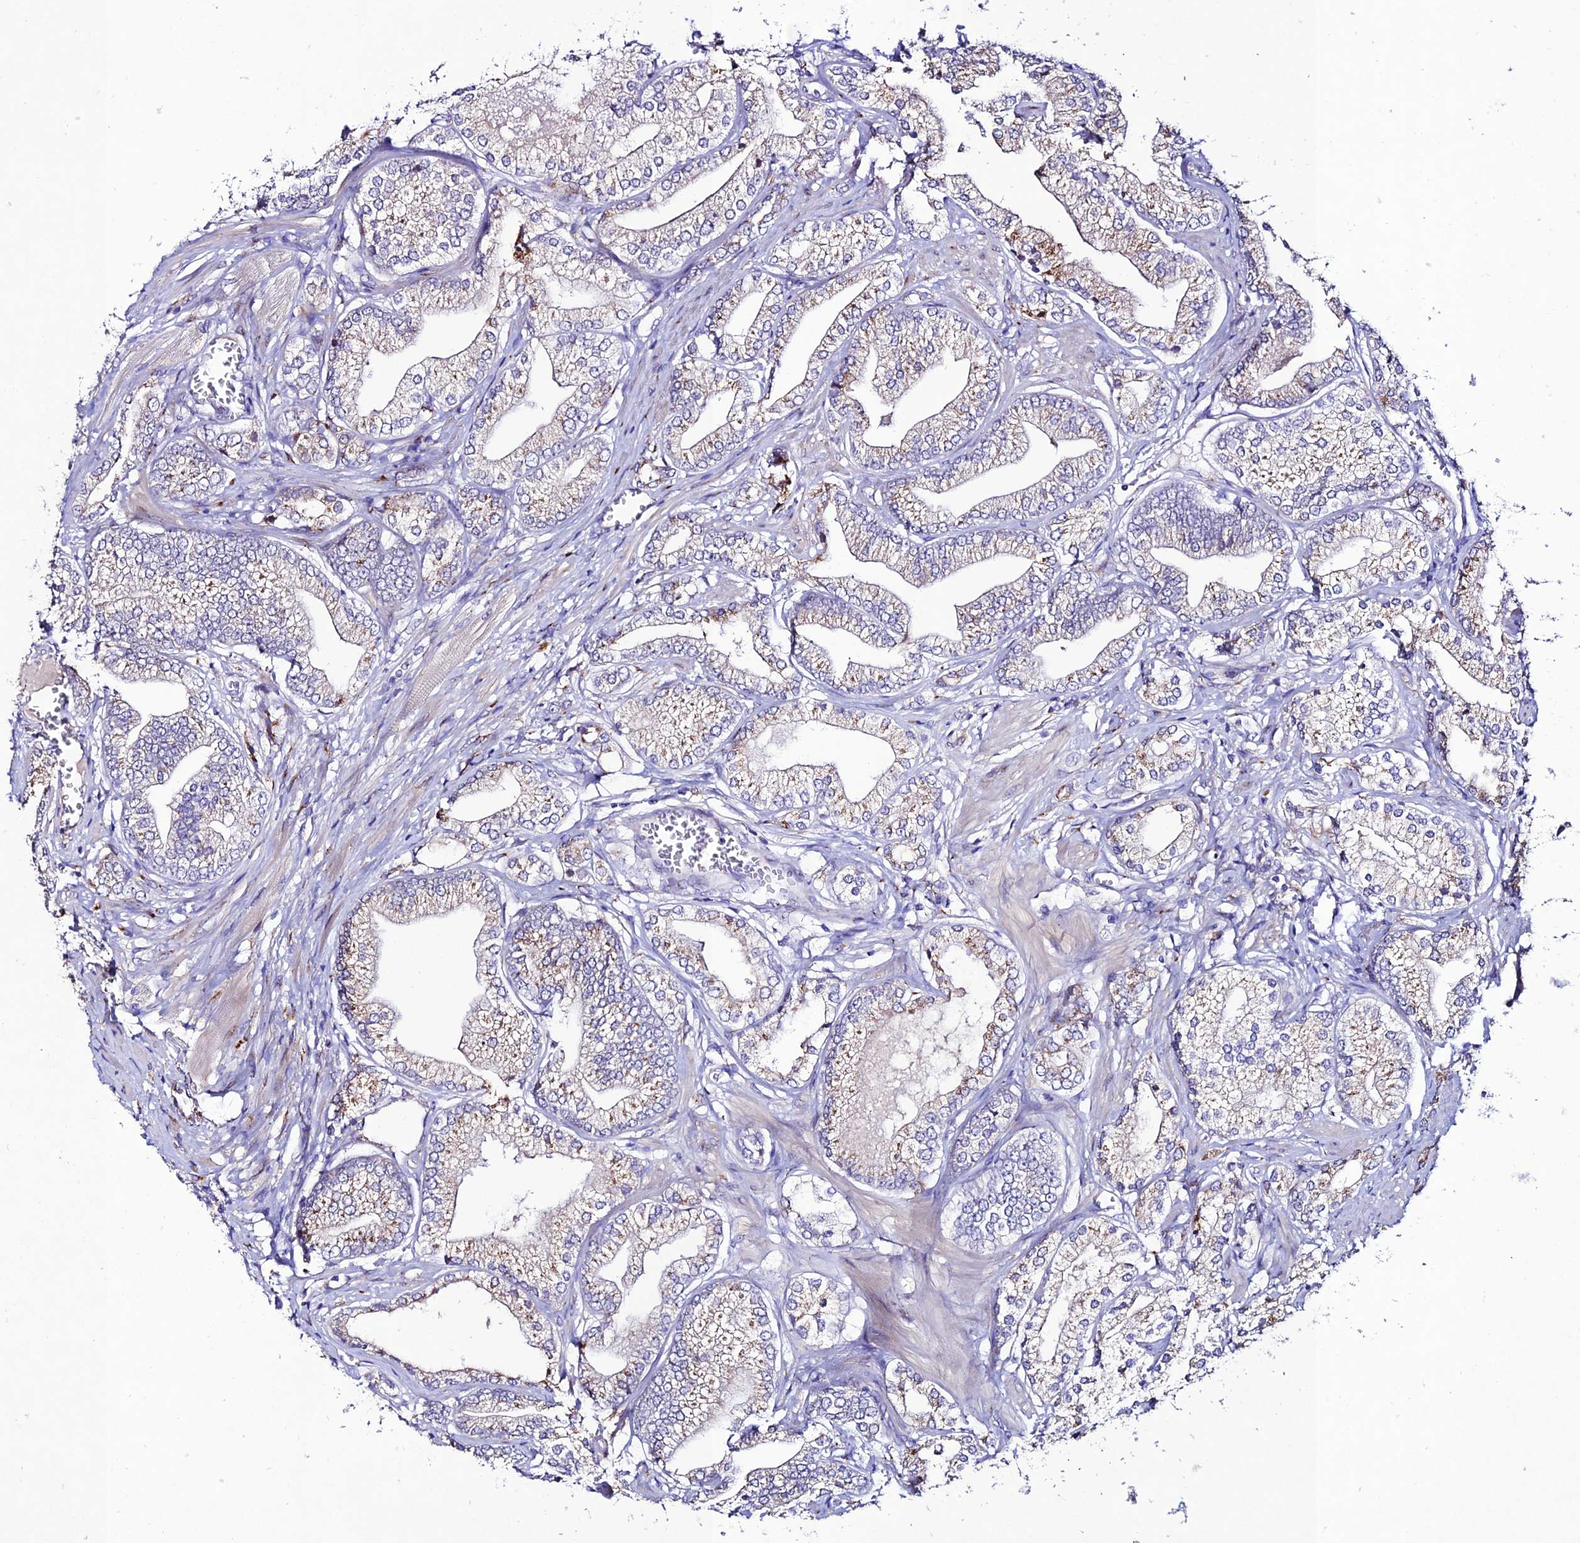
{"staining": {"intensity": "strong", "quantity": "<25%", "location": "cytoplasmic/membranous"}, "tissue": "prostate cancer", "cell_type": "Tumor cells", "image_type": "cancer", "snomed": [{"axis": "morphology", "description": "Adenocarcinoma, High grade"}, {"axis": "topography", "description": "Prostate"}], "caption": "Protein analysis of prostate adenocarcinoma (high-grade) tissue shows strong cytoplasmic/membranous expression in about <25% of tumor cells. (Stains: DAB (3,3'-diaminobenzidine) in brown, nuclei in blue, Microscopy: brightfield microscopy at high magnification).", "gene": "OR51Q1", "patient": {"sex": "male", "age": 50}}